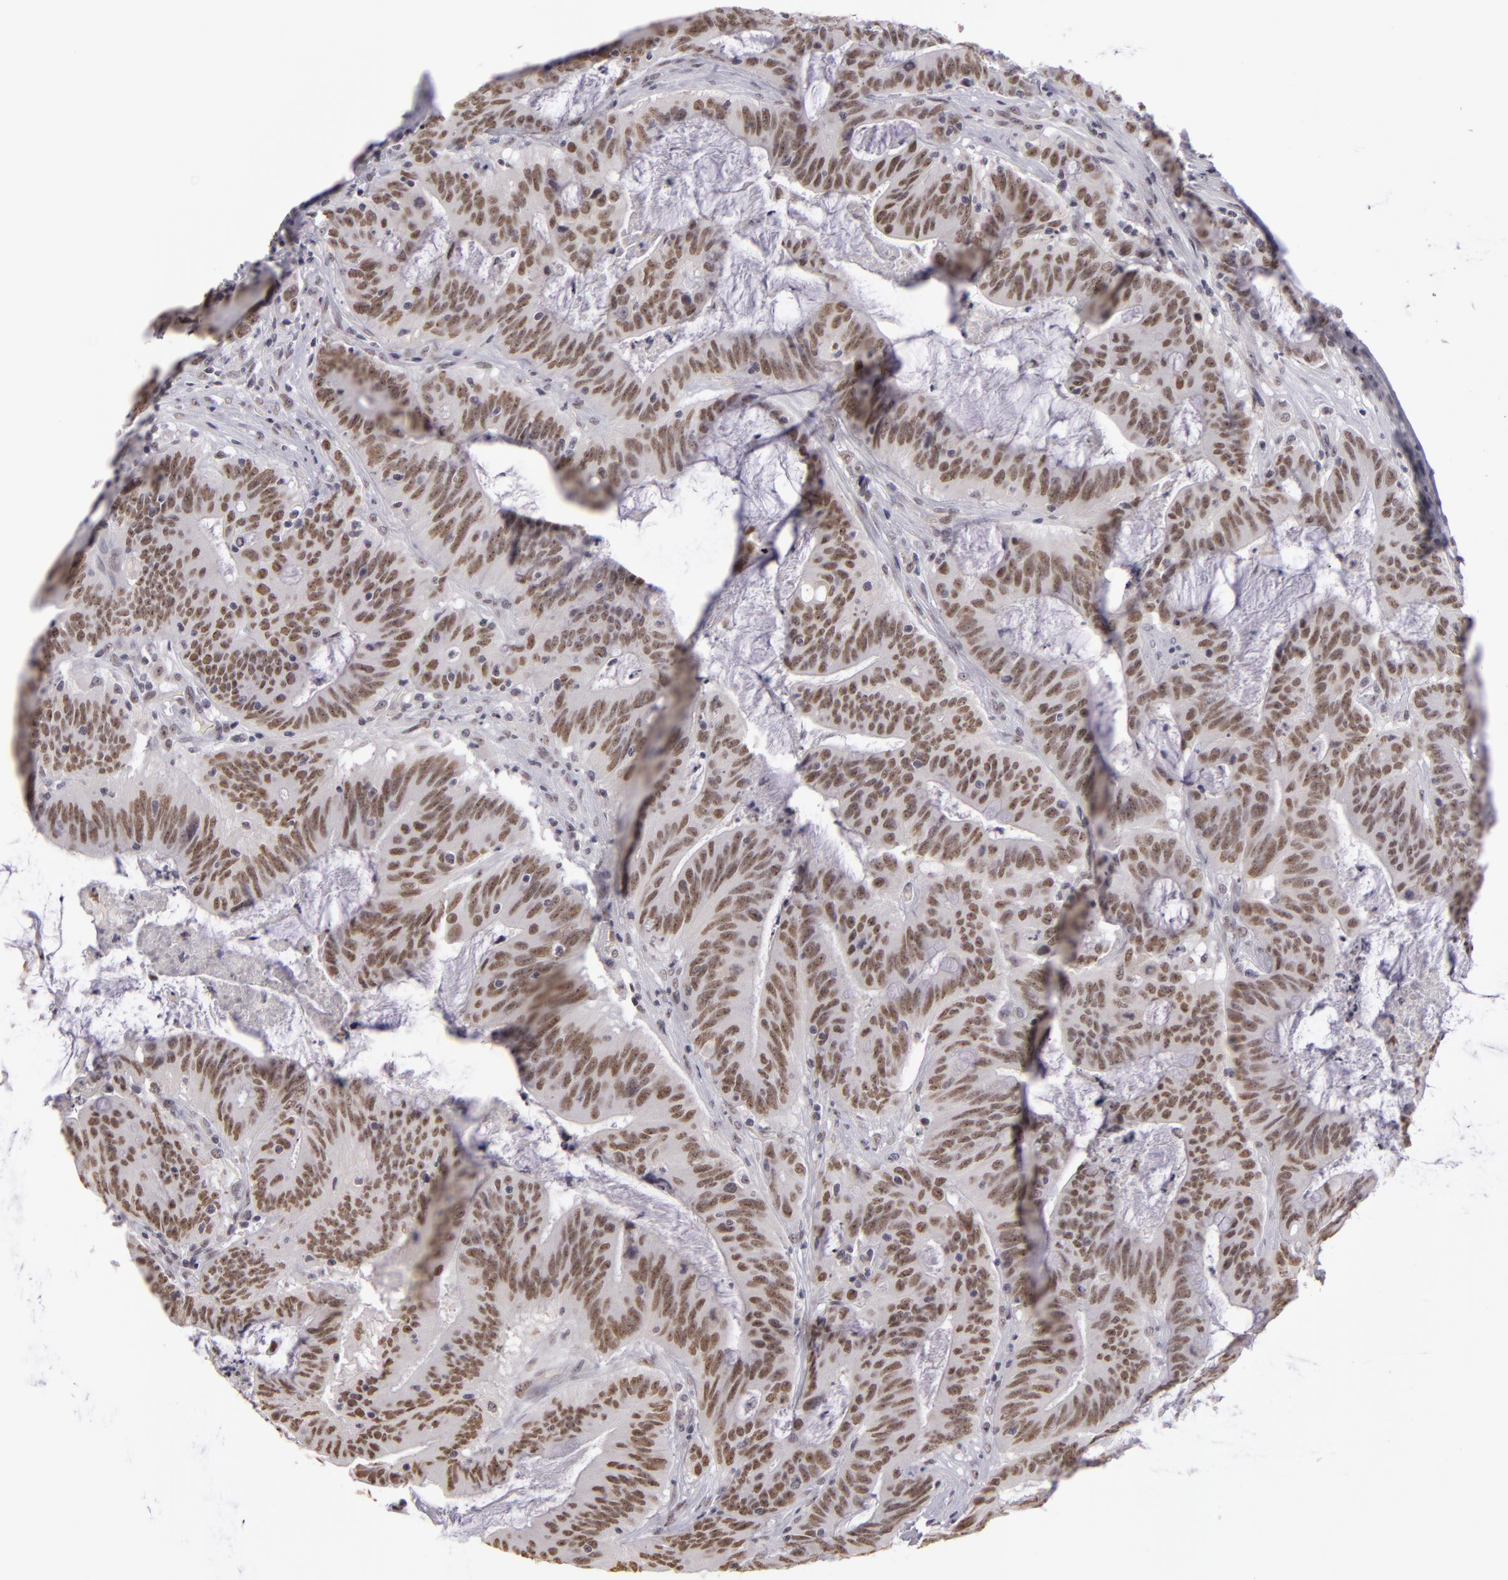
{"staining": {"intensity": "weak", "quantity": ">75%", "location": "nuclear"}, "tissue": "colorectal cancer", "cell_type": "Tumor cells", "image_type": "cancer", "snomed": [{"axis": "morphology", "description": "Adenocarcinoma, NOS"}, {"axis": "topography", "description": "Colon"}], "caption": "Colorectal cancer (adenocarcinoma) tissue displays weak nuclear staining in approximately >75% of tumor cells, visualized by immunohistochemistry. Using DAB (3,3'-diaminobenzidine) (brown) and hematoxylin (blue) stains, captured at high magnification using brightfield microscopy.", "gene": "RRP7A", "patient": {"sex": "male", "age": 54}}